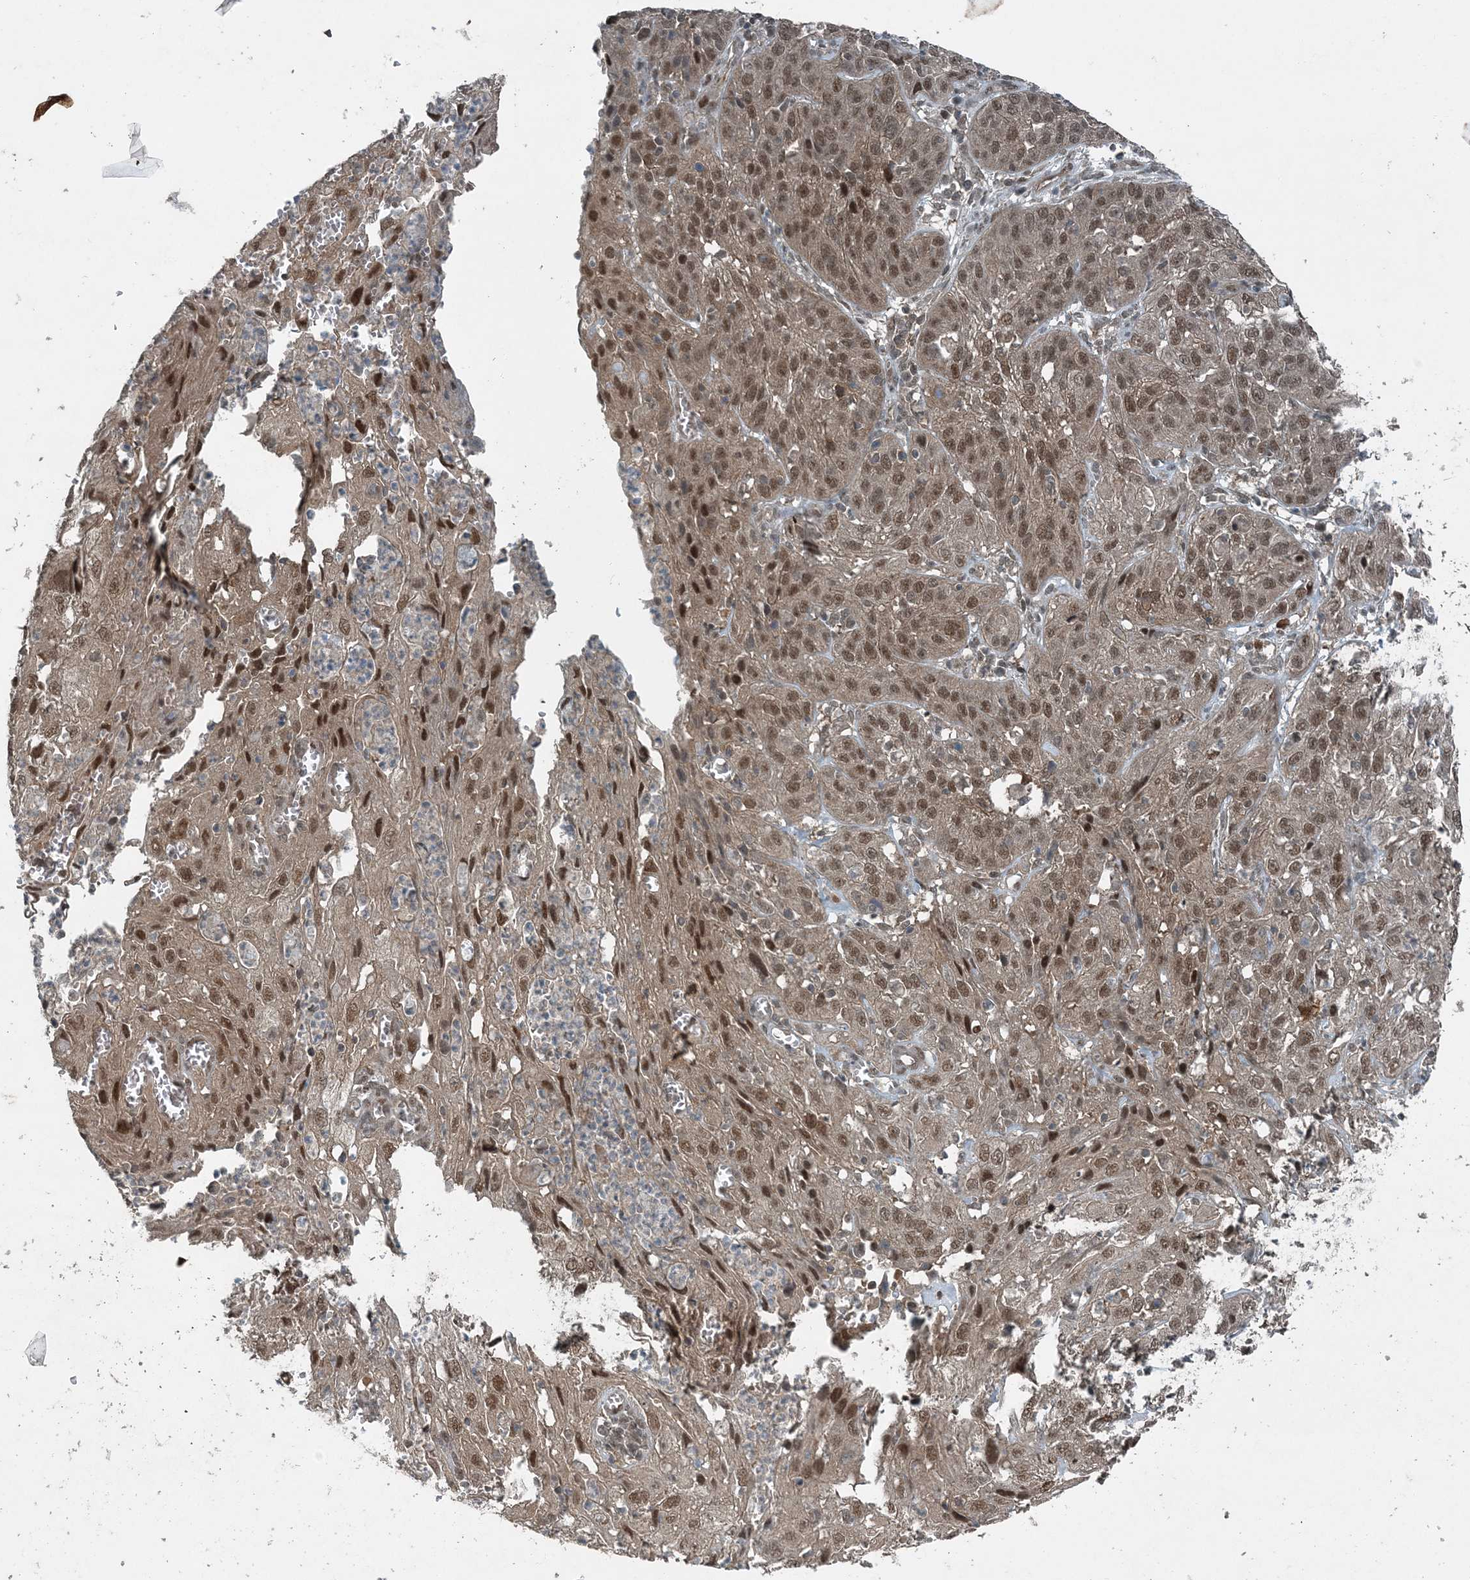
{"staining": {"intensity": "moderate", "quantity": ">75%", "location": "nuclear"}, "tissue": "cervical cancer", "cell_type": "Tumor cells", "image_type": "cancer", "snomed": [{"axis": "morphology", "description": "Squamous cell carcinoma, NOS"}, {"axis": "topography", "description": "Cervix"}], "caption": "Moderate nuclear positivity is appreciated in about >75% of tumor cells in cervical cancer (squamous cell carcinoma).", "gene": "COPS7B", "patient": {"sex": "female", "age": 32}}